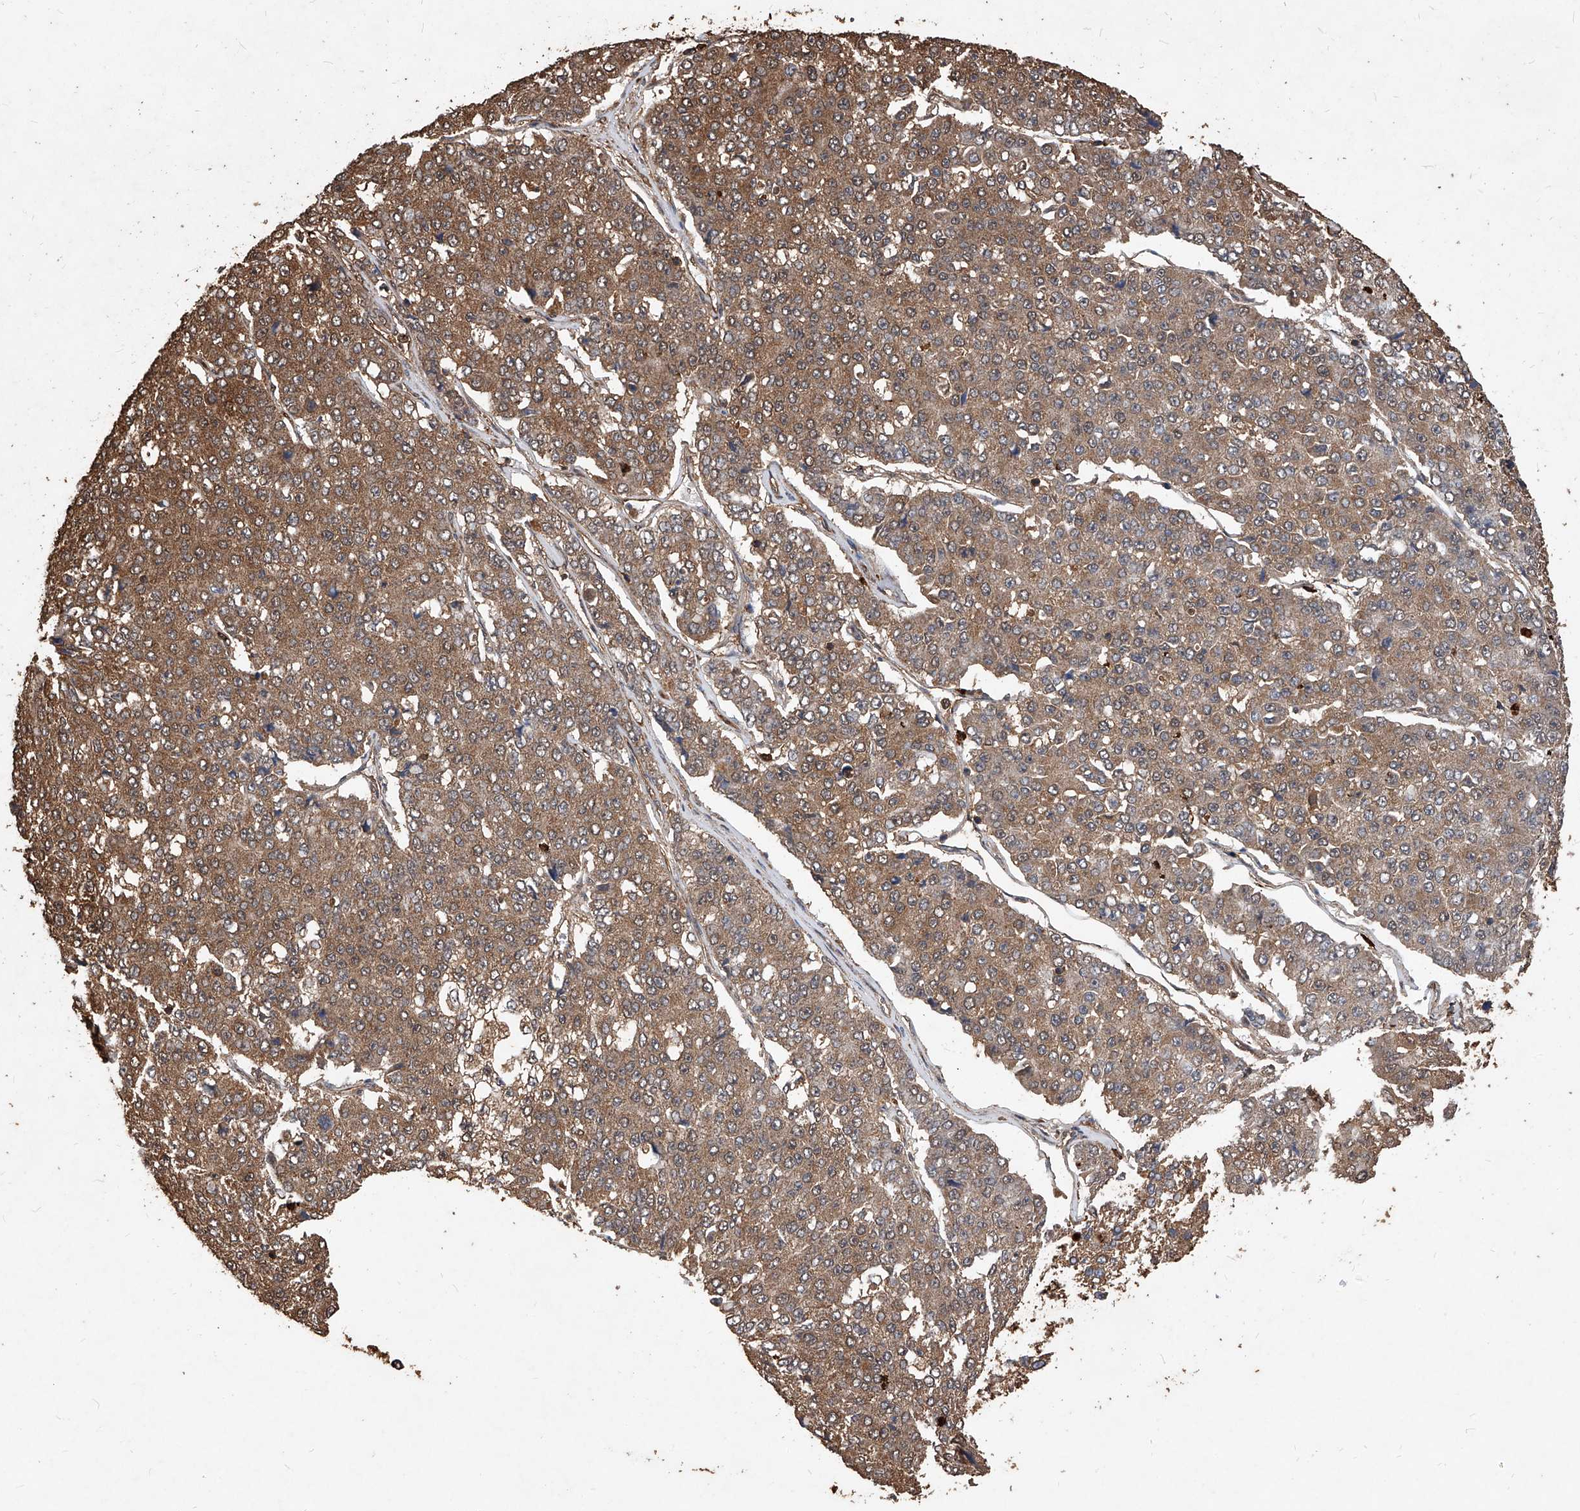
{"staining": {"intensity": "moderate", "quantity": ">75%", "location": "cytoplasmic/membranous"}, "tissue": "pancreatic cancer", "cell_type": "Tumor cells", "image_type": "cancer", "snomed": [{"axis": "morphology", "description": "Adenocarcinoma, NOS"}, {"axis": "topography", "description": "Pancreas"}], "caption": "DAB (3,3'-diaminobenzidine) immunohistochemical staining of pancreatic adenocarcinoma displays moderate cytoplasmic/membranous protein staining in approximately >75% of tumor cells.", "gene": "UCP2", "patient": {"sex": "male", "age": 50}}